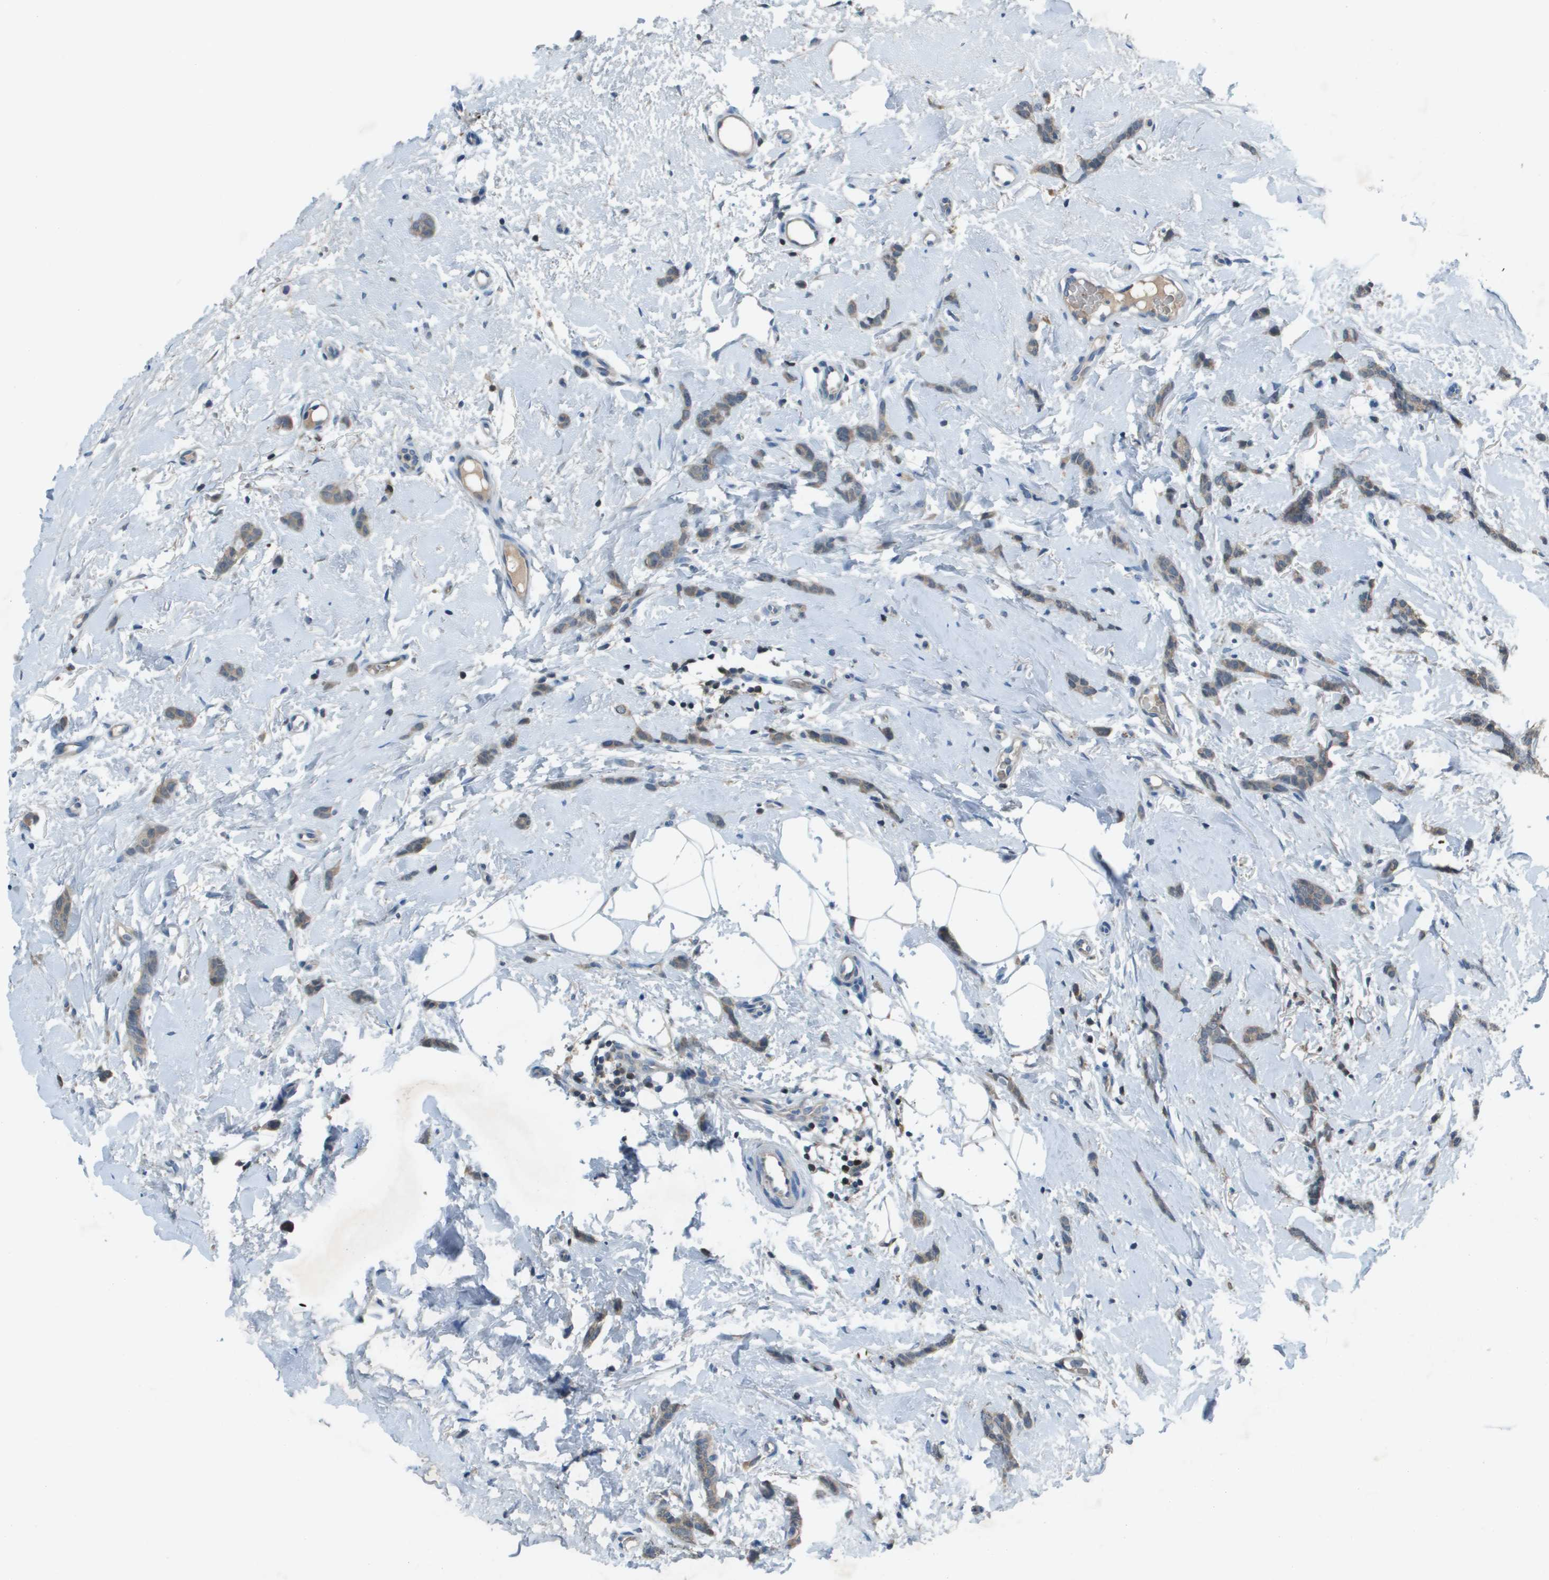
{"staining": {"intensity": "weak", "quantity": ">75%", "location": "cytoplasmic/membranous"}, "tissue": "breast cancer", "cell_type": "Tumor cells", "image_type": "cancer", "snomed": [{"axis": "morphology", "description": "Lobular carcinoma"}, {"axis": "topography", "description": "Skin"}, {"axis": "topography", "description": "Breast"}], "caption": "Immunohistochemistry (DAB) staining of human breast cancer (lobular carcinoma) demonstrates weak cytoplasmic/membranous protein positivity in approximately >75% of tumor cells.", "gene": "CAMK4", "patient": {"sex": "female", "age": 46}}